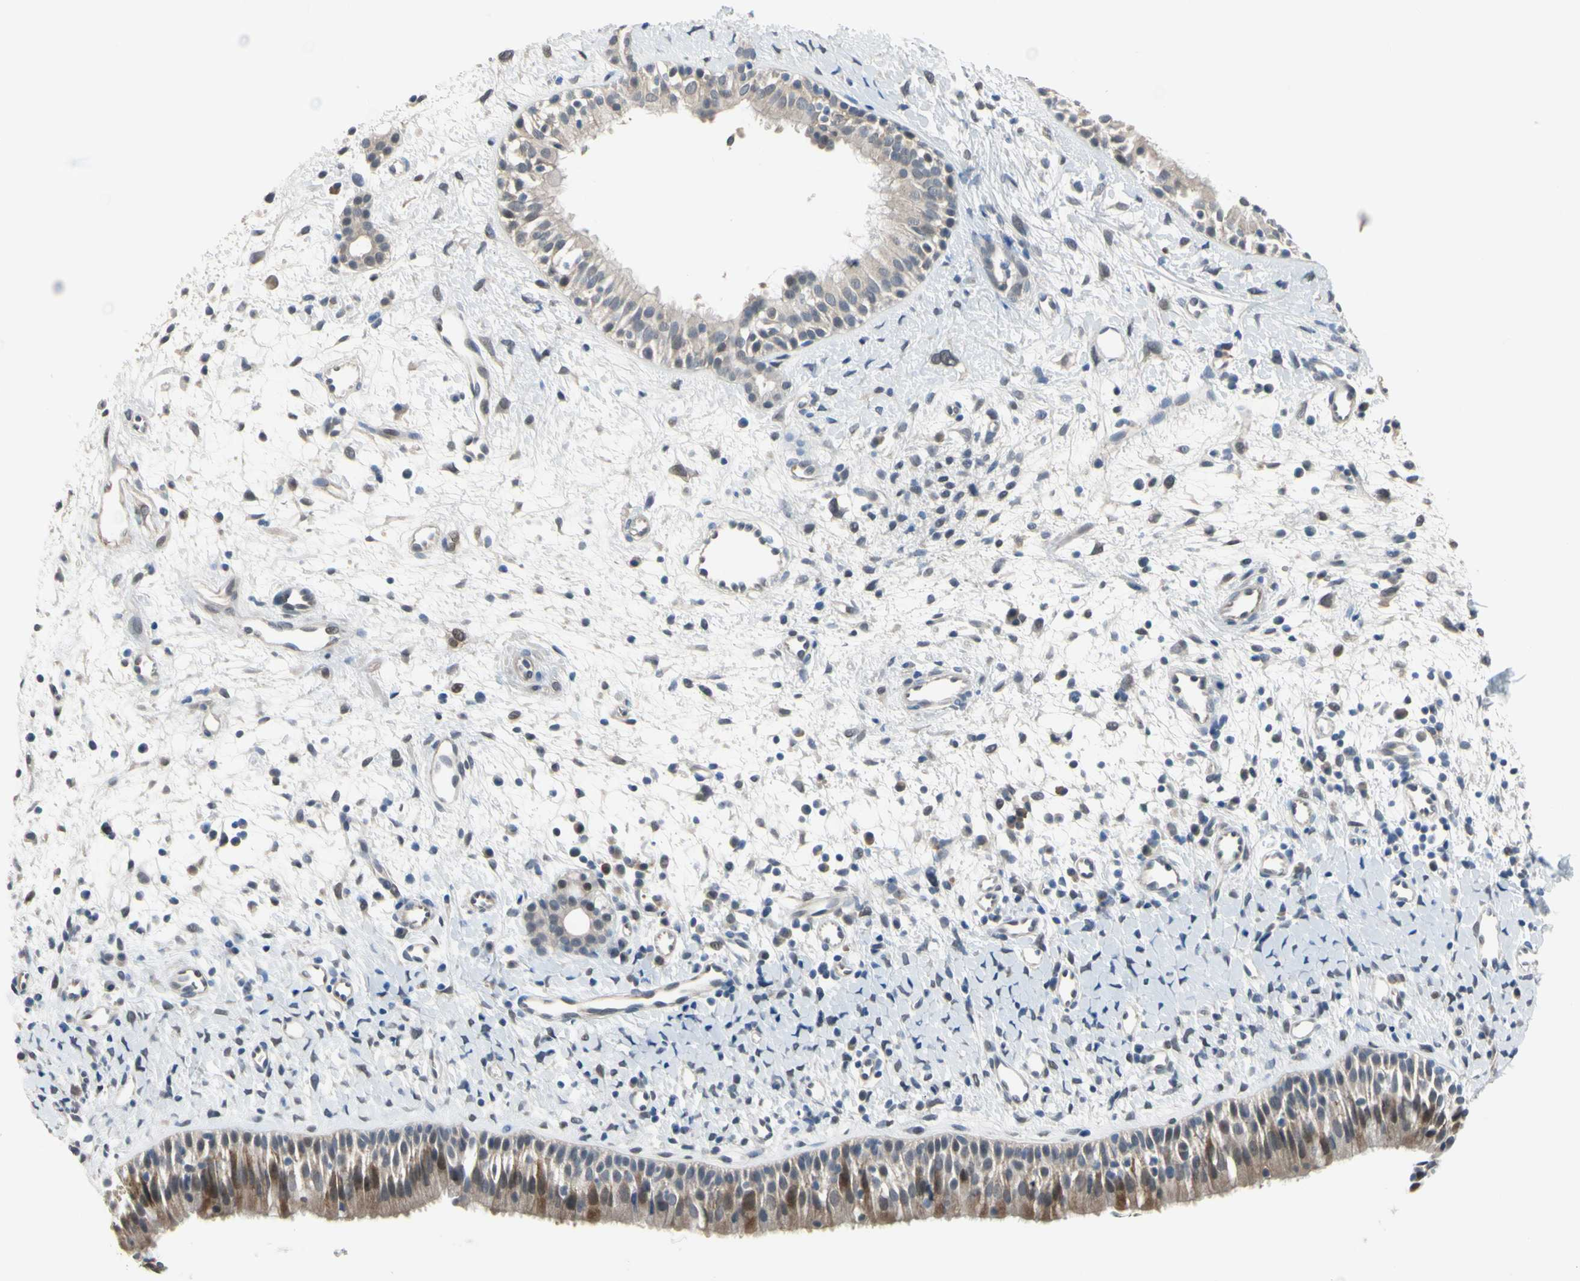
{"staining": {"intensity": "moderate", "quantity": "25%-75%", "location": "cytoplasmic/membranous"}, "tissue": "nasopharynx", "cell_type": "Respiratory epithelial cells", "image_type": "normal", "snomed": [{"axis": "morphology", "description": "Normal tissue, NOS"}, {"axis": "topography", "description": "Nasopharynx"}], "caption": "Immunohistochemistry of benign nasopharynx displays medium levels of moderate cytoplasmic/membranous staining in approximately 25%-75% of respiratory epithelial cells. The staining is performed using DAB brown chromogen to label protein expression. The nuclei are counter-stained blue using hematoxylin.", "gene": "HSPA4", "patient": {"sex": "male", "age": 22}}